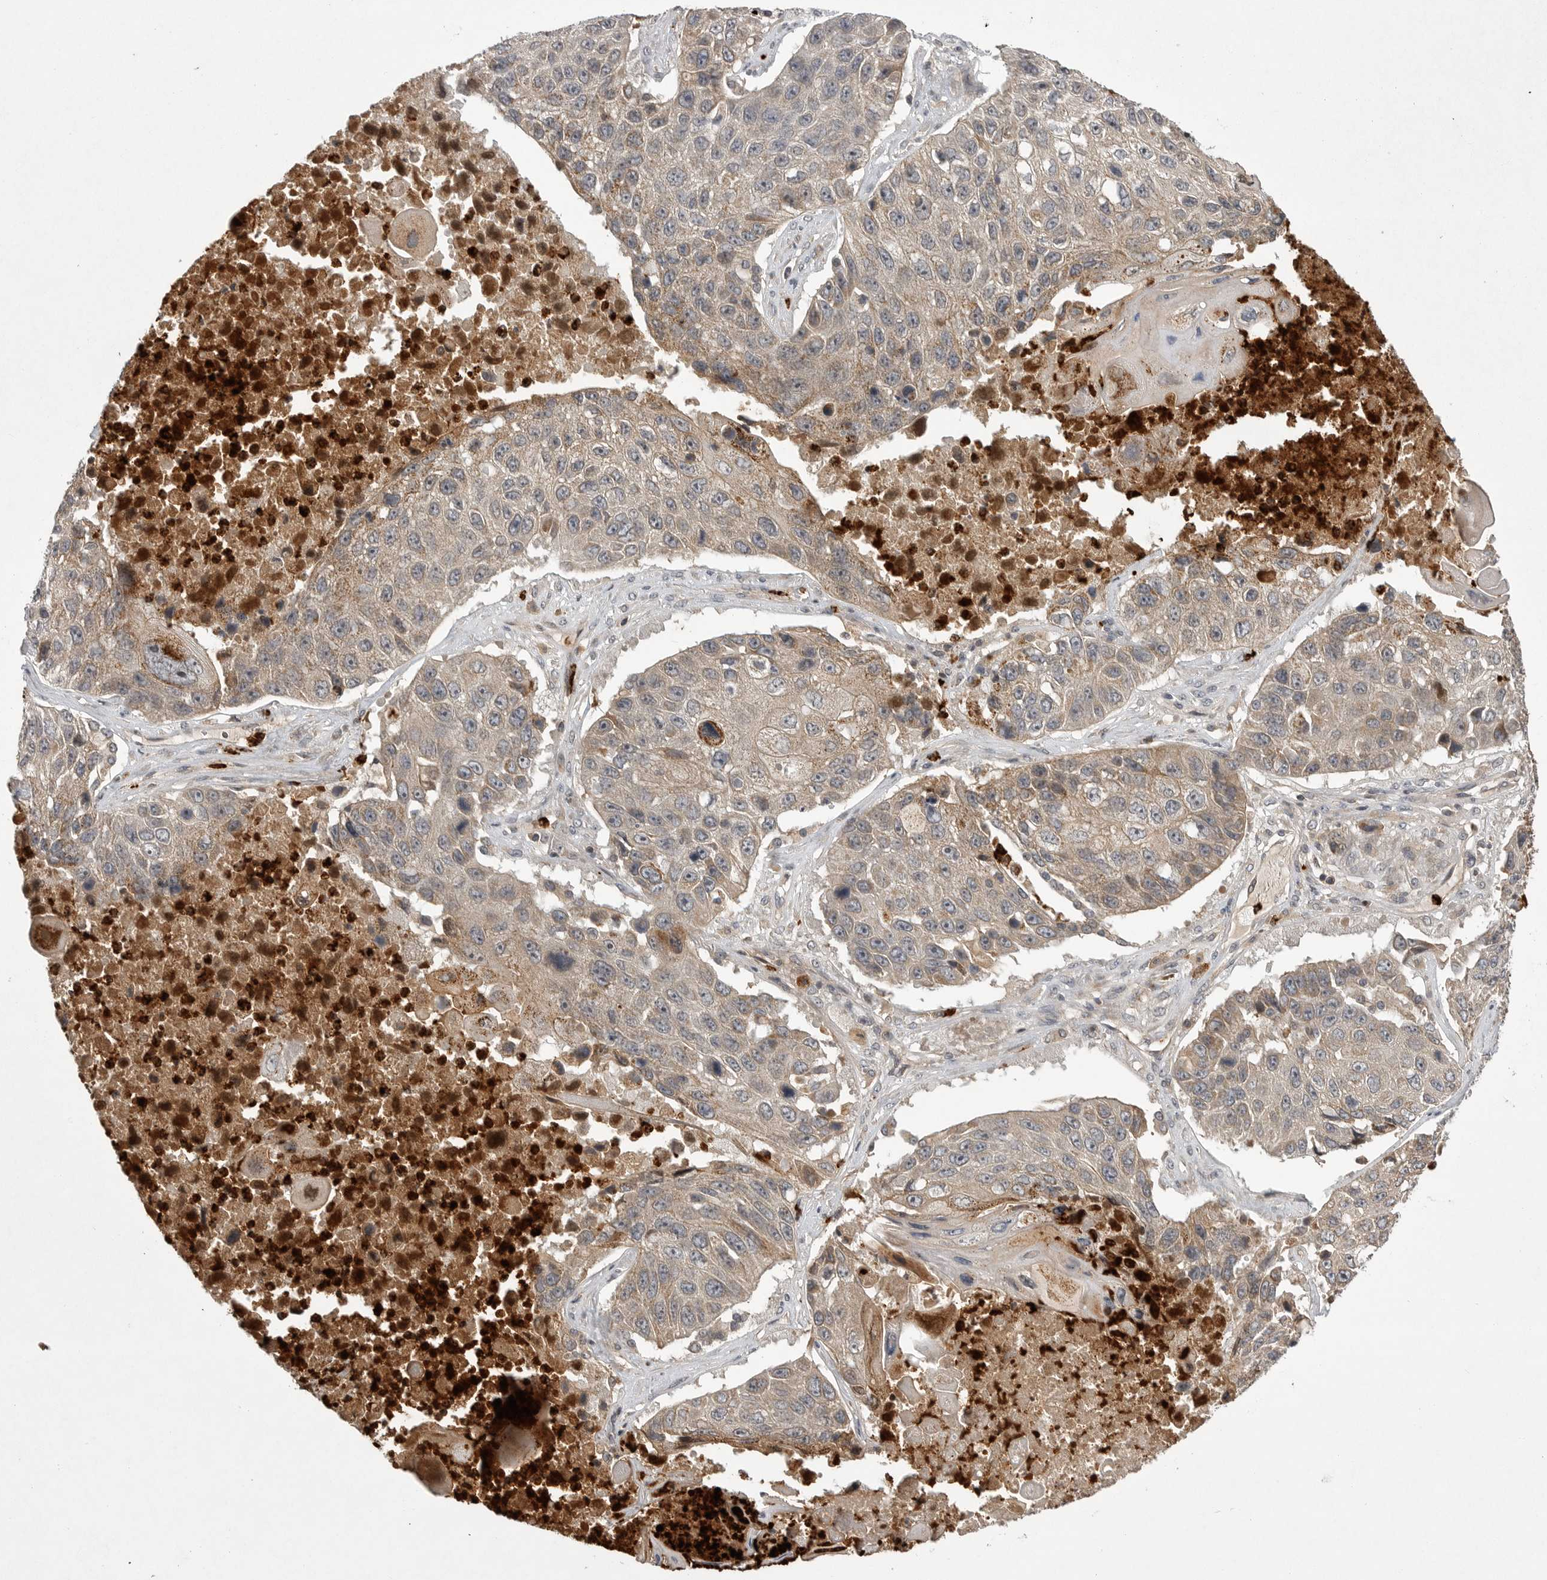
{"staining": {"intensity": "weak", "quantity": "25%-75%", "location": "cytoplasmic/membranous"}, "tissue": "lung cancer", "cell_type": "Tumor cells", "image_type": "cancer", "snomed": [{"axis": "morphology", "description": "Squamous cell carcinoma, NOS"}, {"axis": "topography", "description": "Lung"}], "caption": "The micrograph shows immunohistochemical staining of lung squamous cell carcinoma. There is weak cytoplasmic/membranous positivity is present in about 25%-75% of tumor cells. Using DAB (3,3'-diaminobenzidine) (brown) and hematoxylin (blue) stains, captured at high magnification using brightfield microscopy.", "gene": "UBE3D", "patient": {"sex": "male", "age": 61}}